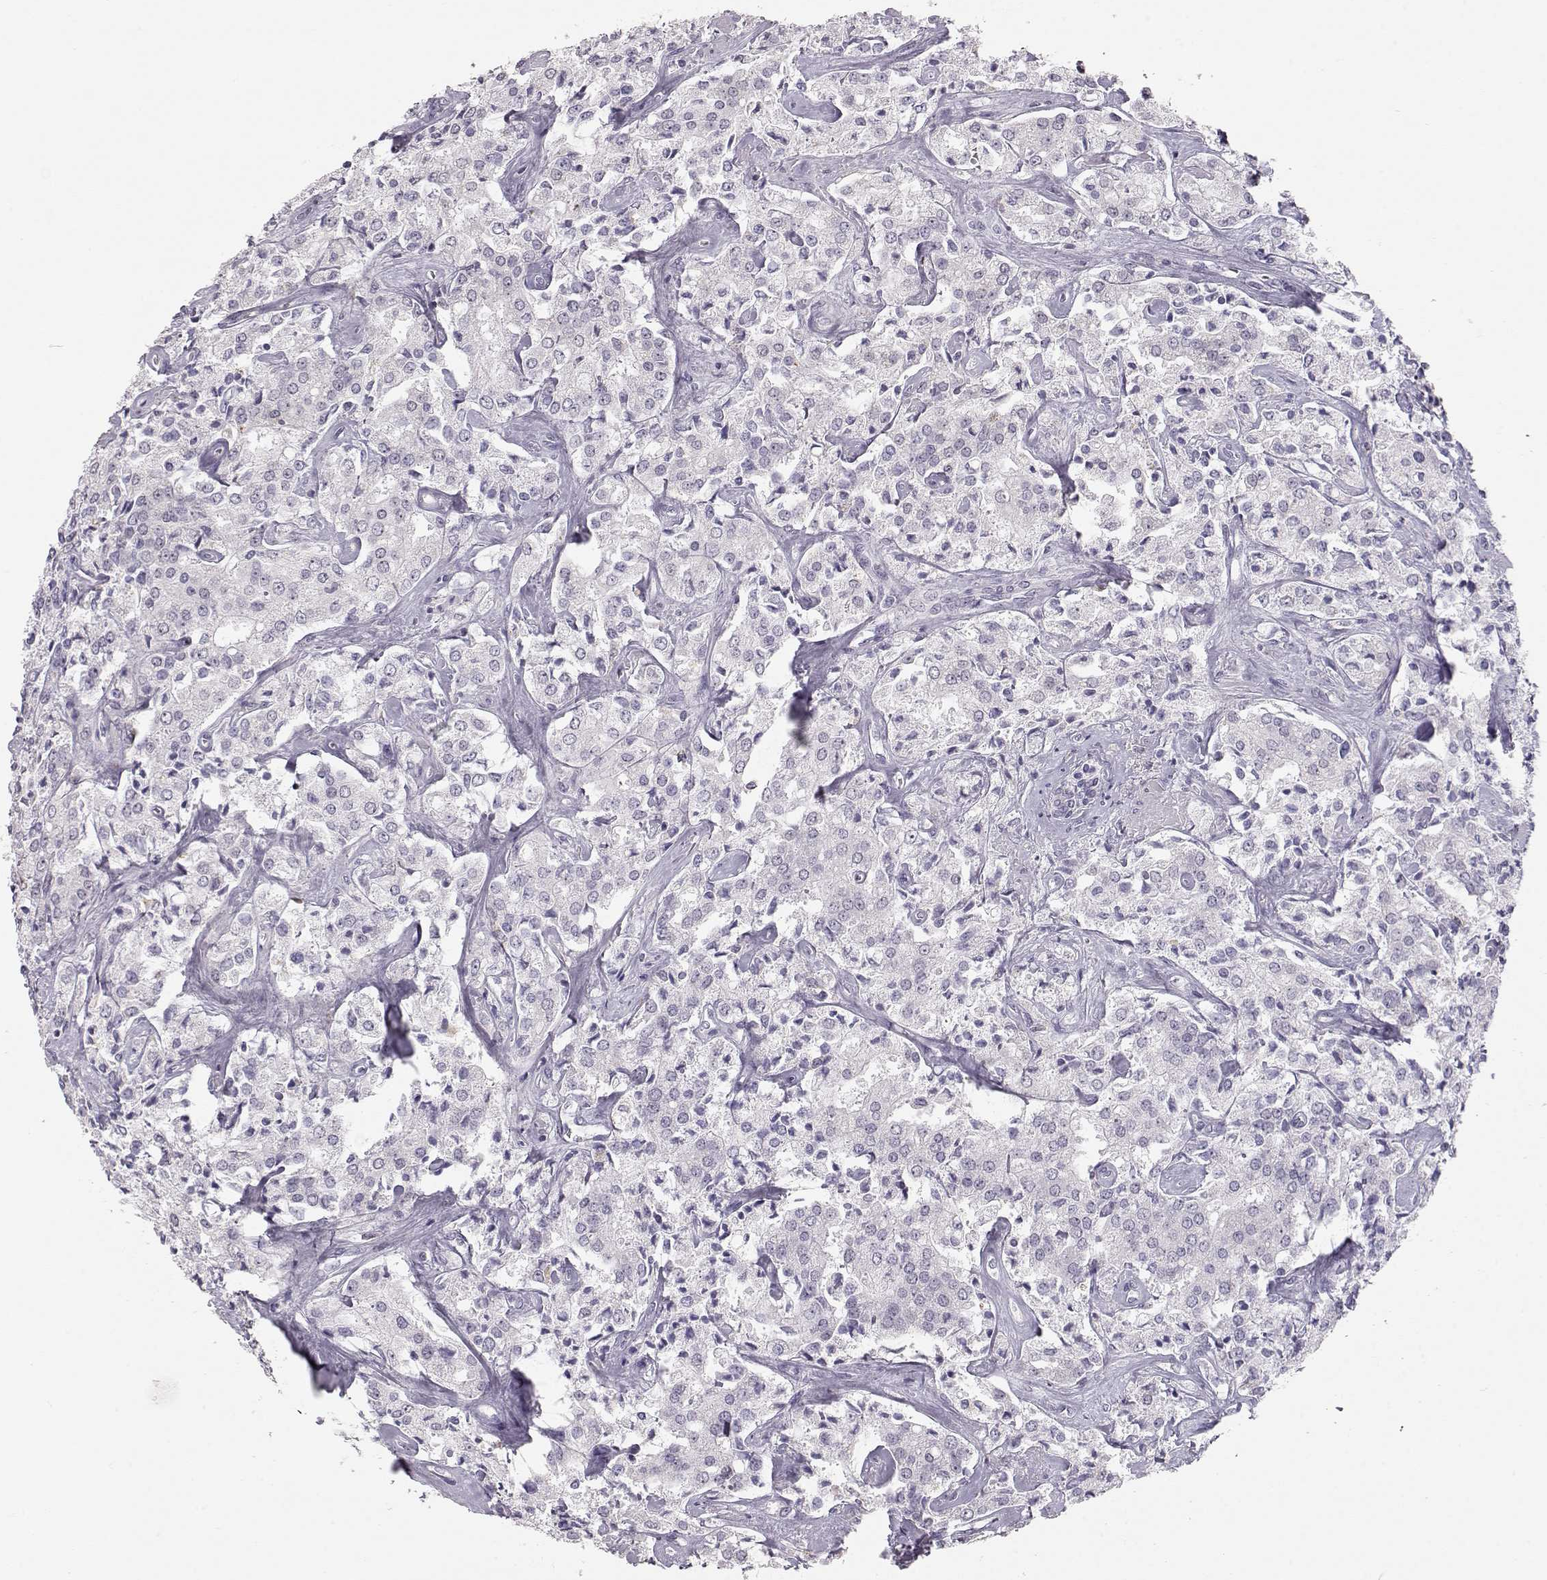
{"staining": {"intensity": "negative", "quantity": "none", "location": "none"}, "tissue": "prostate cancer", "cell_type": "Tumor cells", "image_type": "cancer", "snomed": [{"axis": "morphology", "description": "Adenocarcinoma, NOS"}, {"axis": "topography", "description": "Prostate"}], "caption": "Tumor cells show no significant staining in prostate adenocarcinoma.", "gene": "FAM205A", "patient": {"sex": "male", "age": 66}}